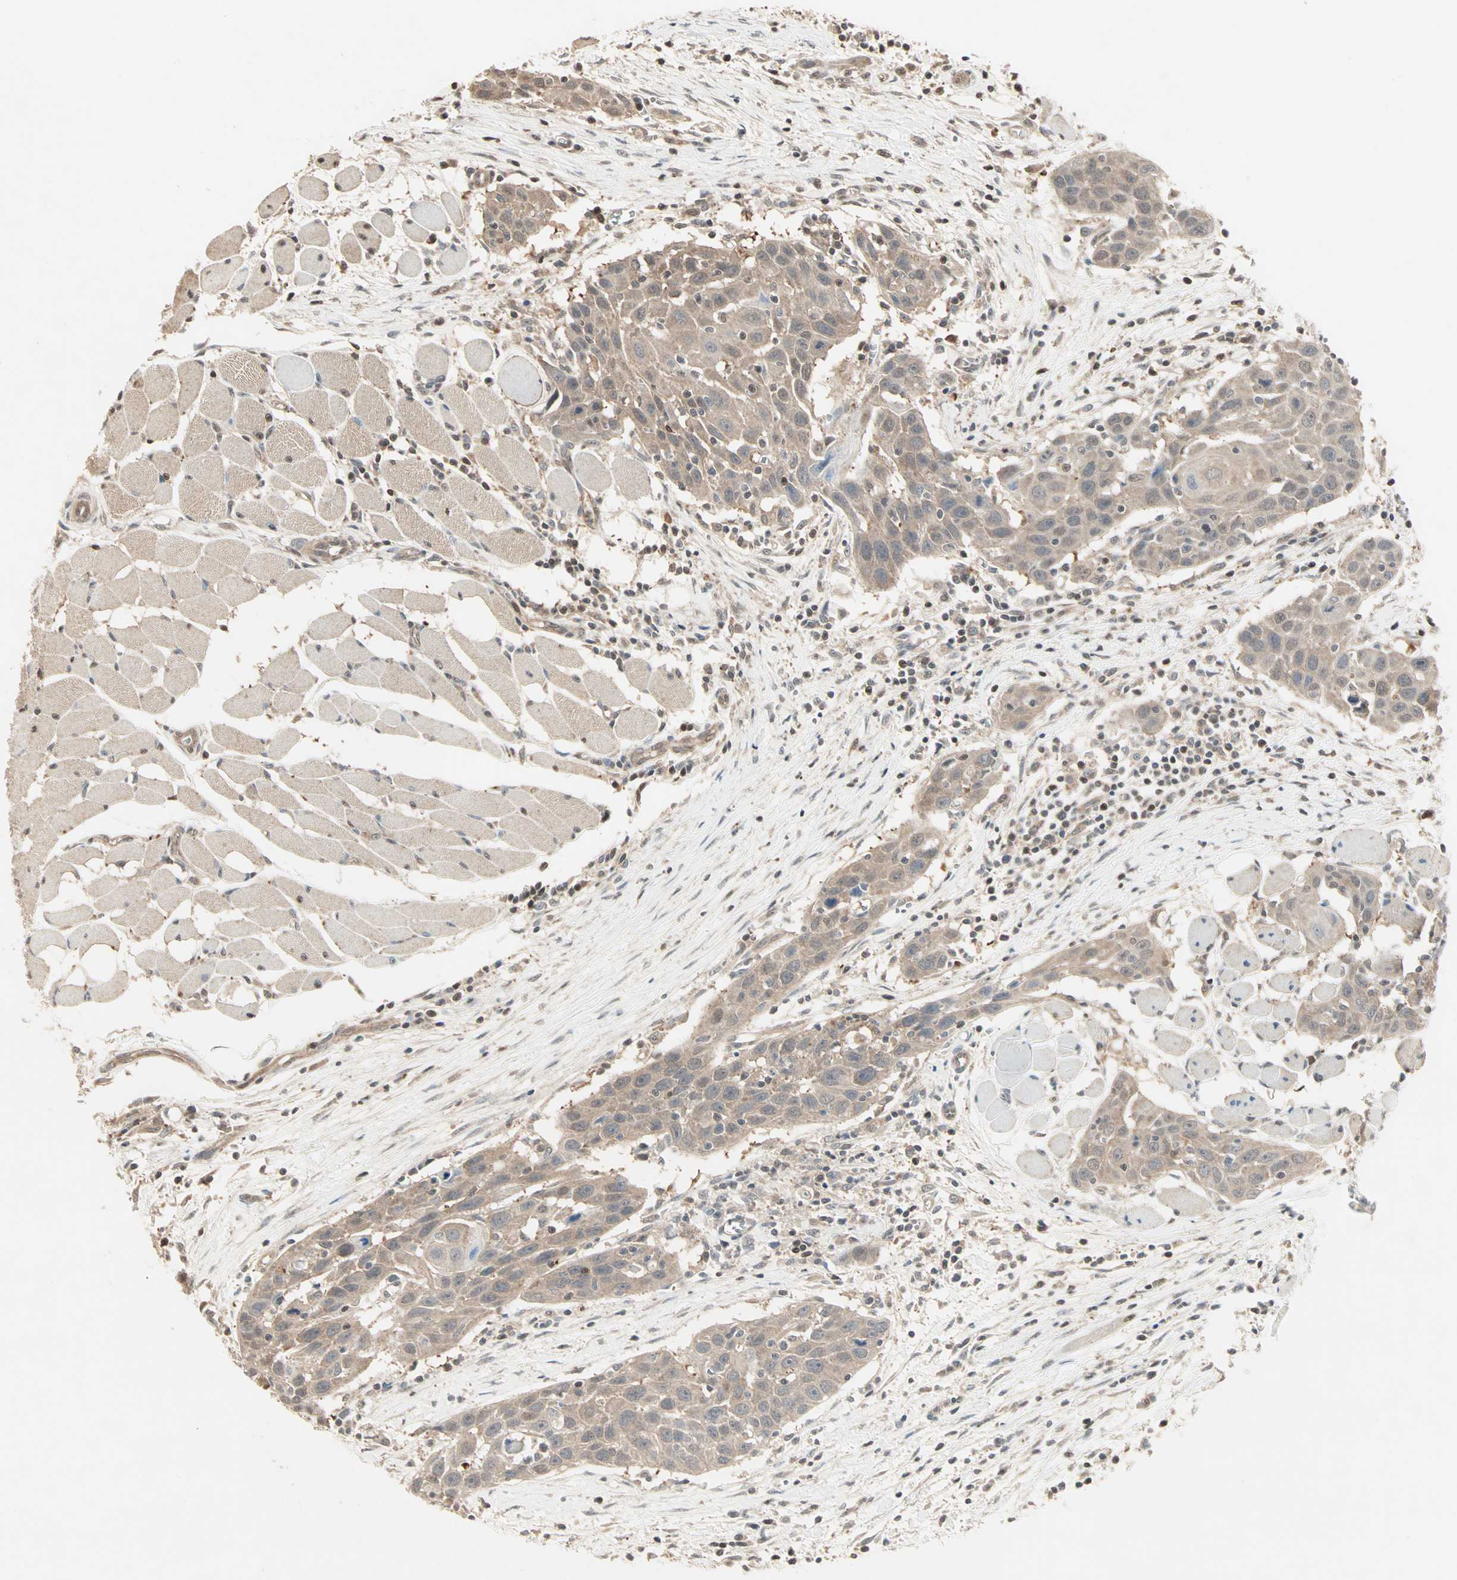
{"staining": {"intensity": "weak", "quantity": ">75%", "location": "cytoplasmic/membranous"}, "tissue": "head and neck cancer", "cell_type": "Tumor cells", "image_type": "cancer", "snomed": [{"axis": "morphology", "description": "Squamous cell carcinoma, NOS"}, {"axis": "topography", "description": "Oral tissue"}, {"axis": "topography", "description": "Head-Neck"}], "caption": "Brown immunohistochemical staining in human head and neck cancer (squamous cell carcinoma) demonstrates weak cytoplasmic/membranous staining in about >75% of tumor cells.", "gene": "DRG2", "patient": {"sex": "female", "age": 50}}